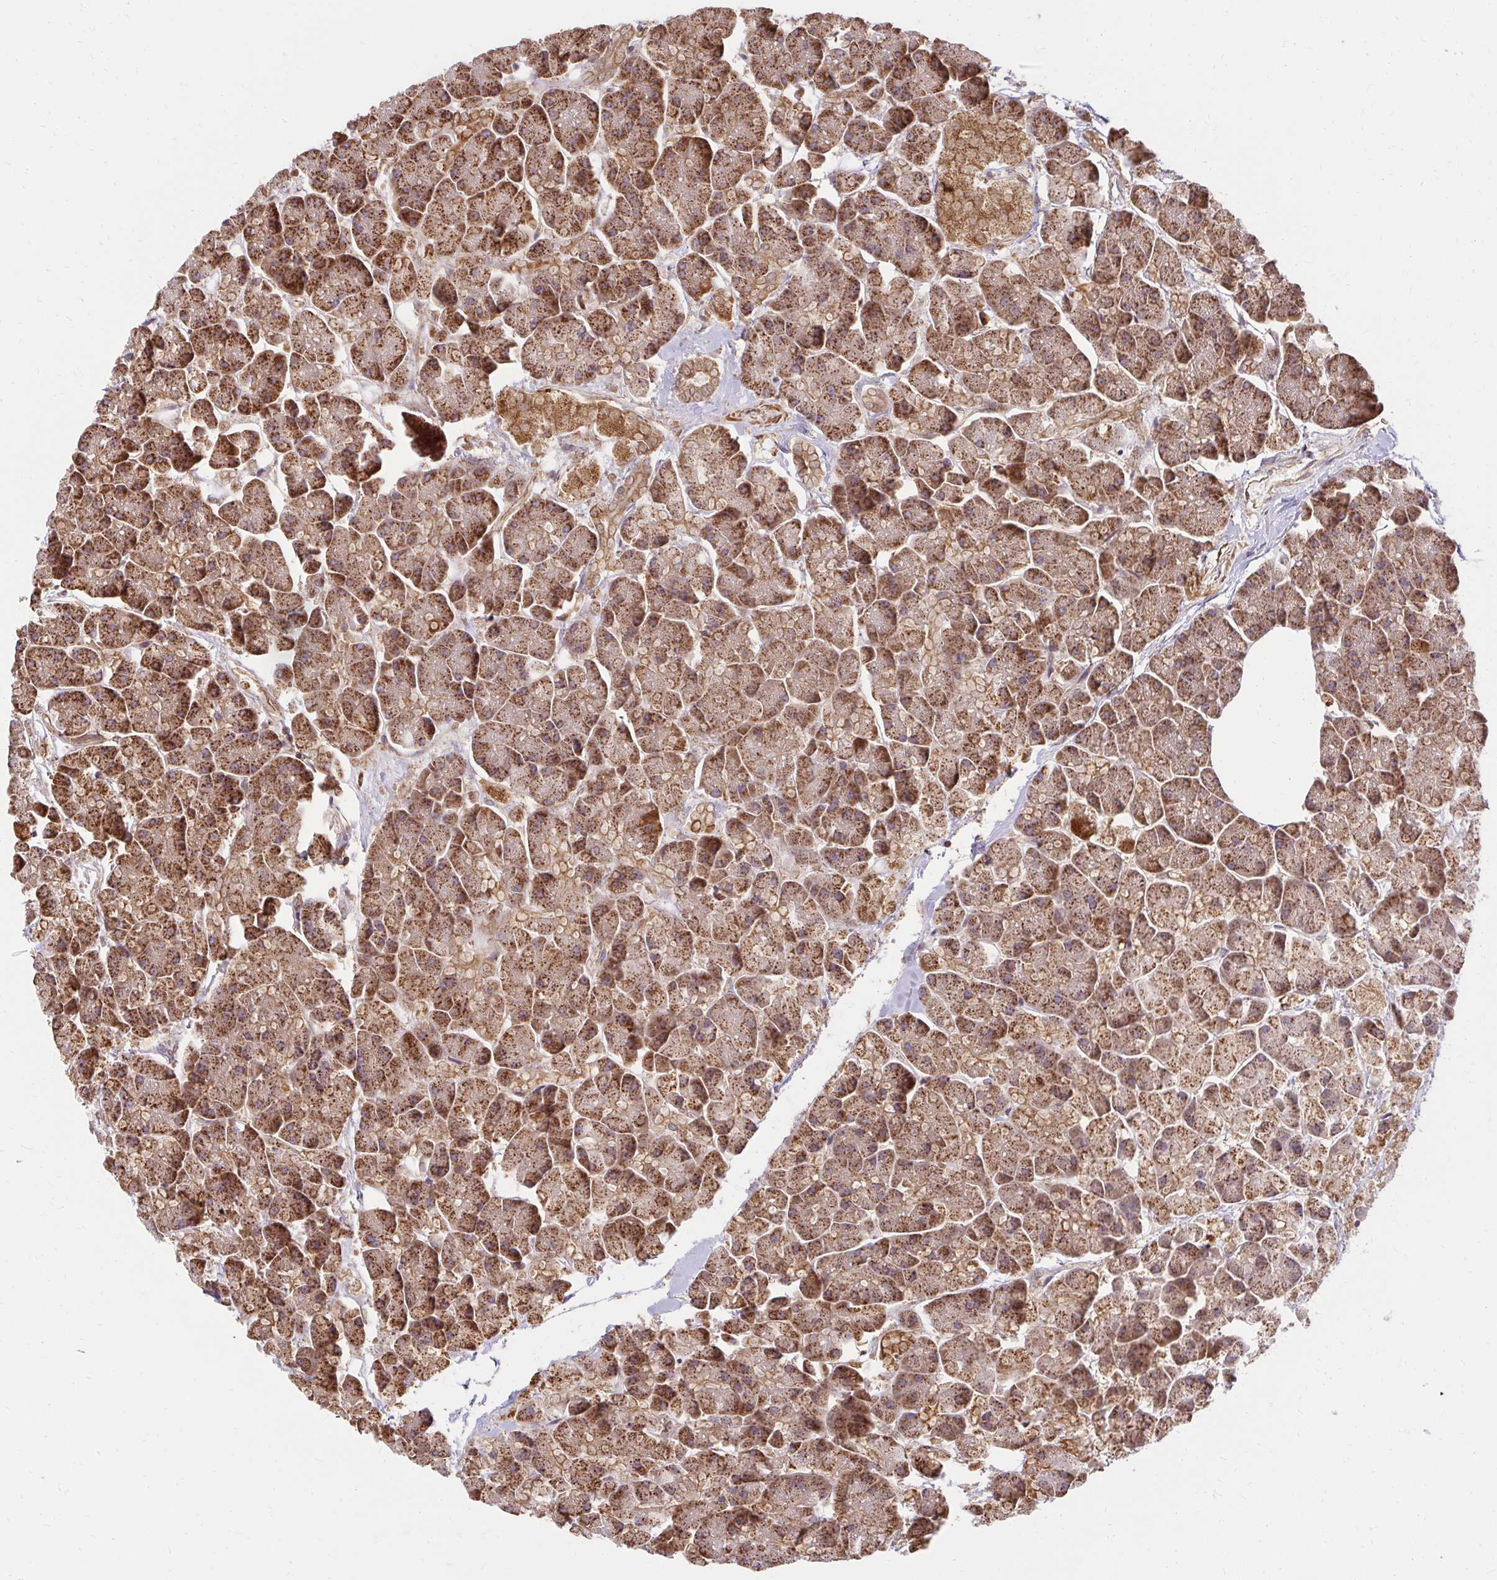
{"staining": {"intensity": "strong", "quantity": ">75%", "location": "cytoplasmic/membranous"}, "tissue": "pancreas", "cell_type": "Exocrine glandular cells", "image_type": "normal", "snomed": [{"axis": "morphology", "description": "Normal tissue, NOS"}, {"axis": "topography", "description": "Pancreas"}, {"axis": "topography", "description": "Peripheral nerve tissue"}], "caption": "Immunohistochemical staining of unremarkable pancreas exhibits >75% levels of strong cytoplasmic/membranous protein staining in approximately >75% of exocrine glandular cells.", "gene": "GNS", "patient": {"sex": "male", "age": 54}}